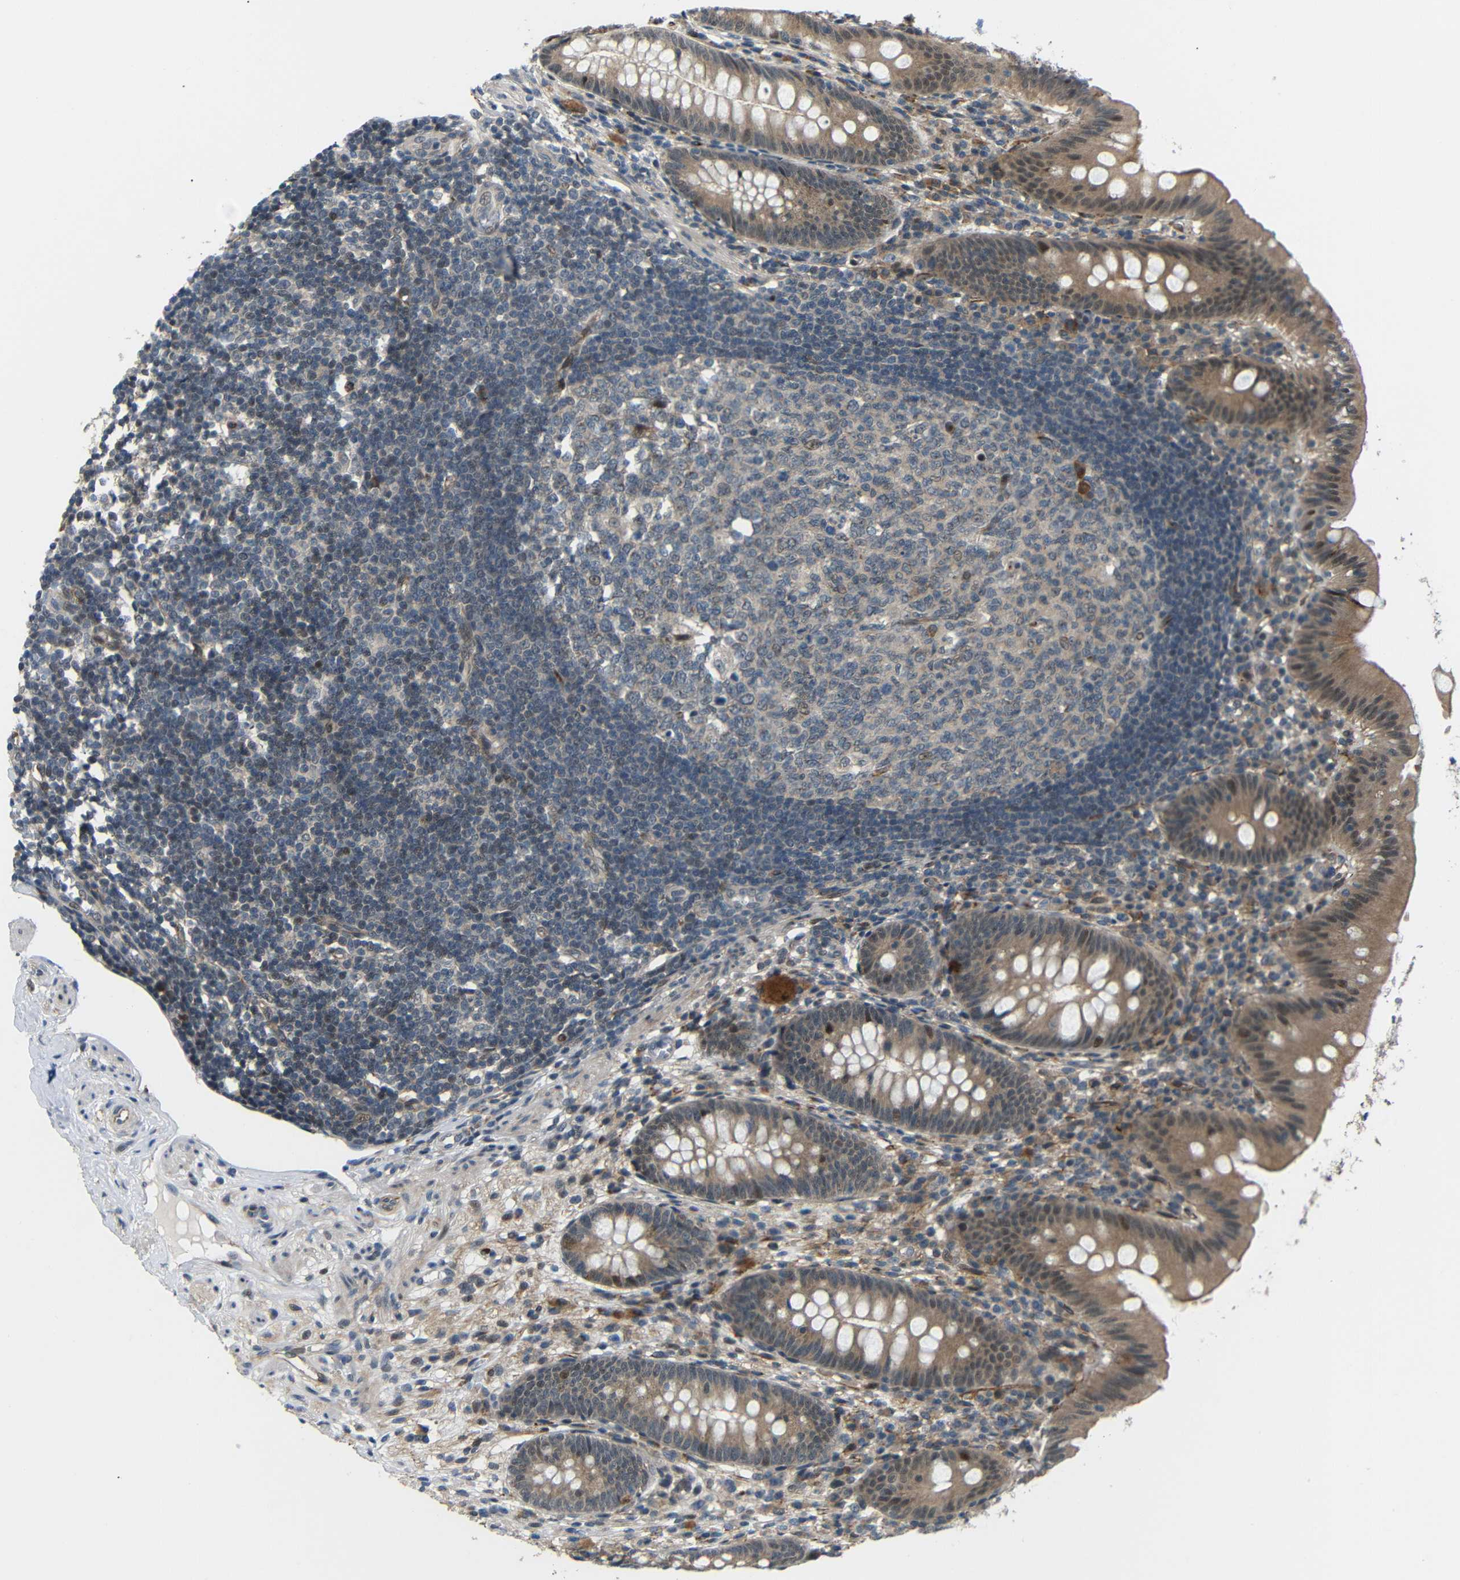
{"staining": {"intensity": "moderate", "quantity": ">75%", "location": "cytoplasmic/membranous,nuclear"}, "tissue": "appendix", "cell_type": "Glandular cells", "image_type": "normal", "snomed": [{"axis": "morphology", "description": "Normal tissue, NOS"}, {"axis": "topography", "description": "Appendix"}], "caption": "Immunohistochemical staining of normal appendix reveals >75% levels of moderate cytoplasmic/membranous,nuclear protein expression in about >75% of glandular cells. Using DAB (3,3'-diaminobenzidine) (brown) and hematoxylin (blue) stains, captured at high magnification using brightfield microscopy.", "gene": "SYDE1", "patient": {"sex": "male", "age": 56}}